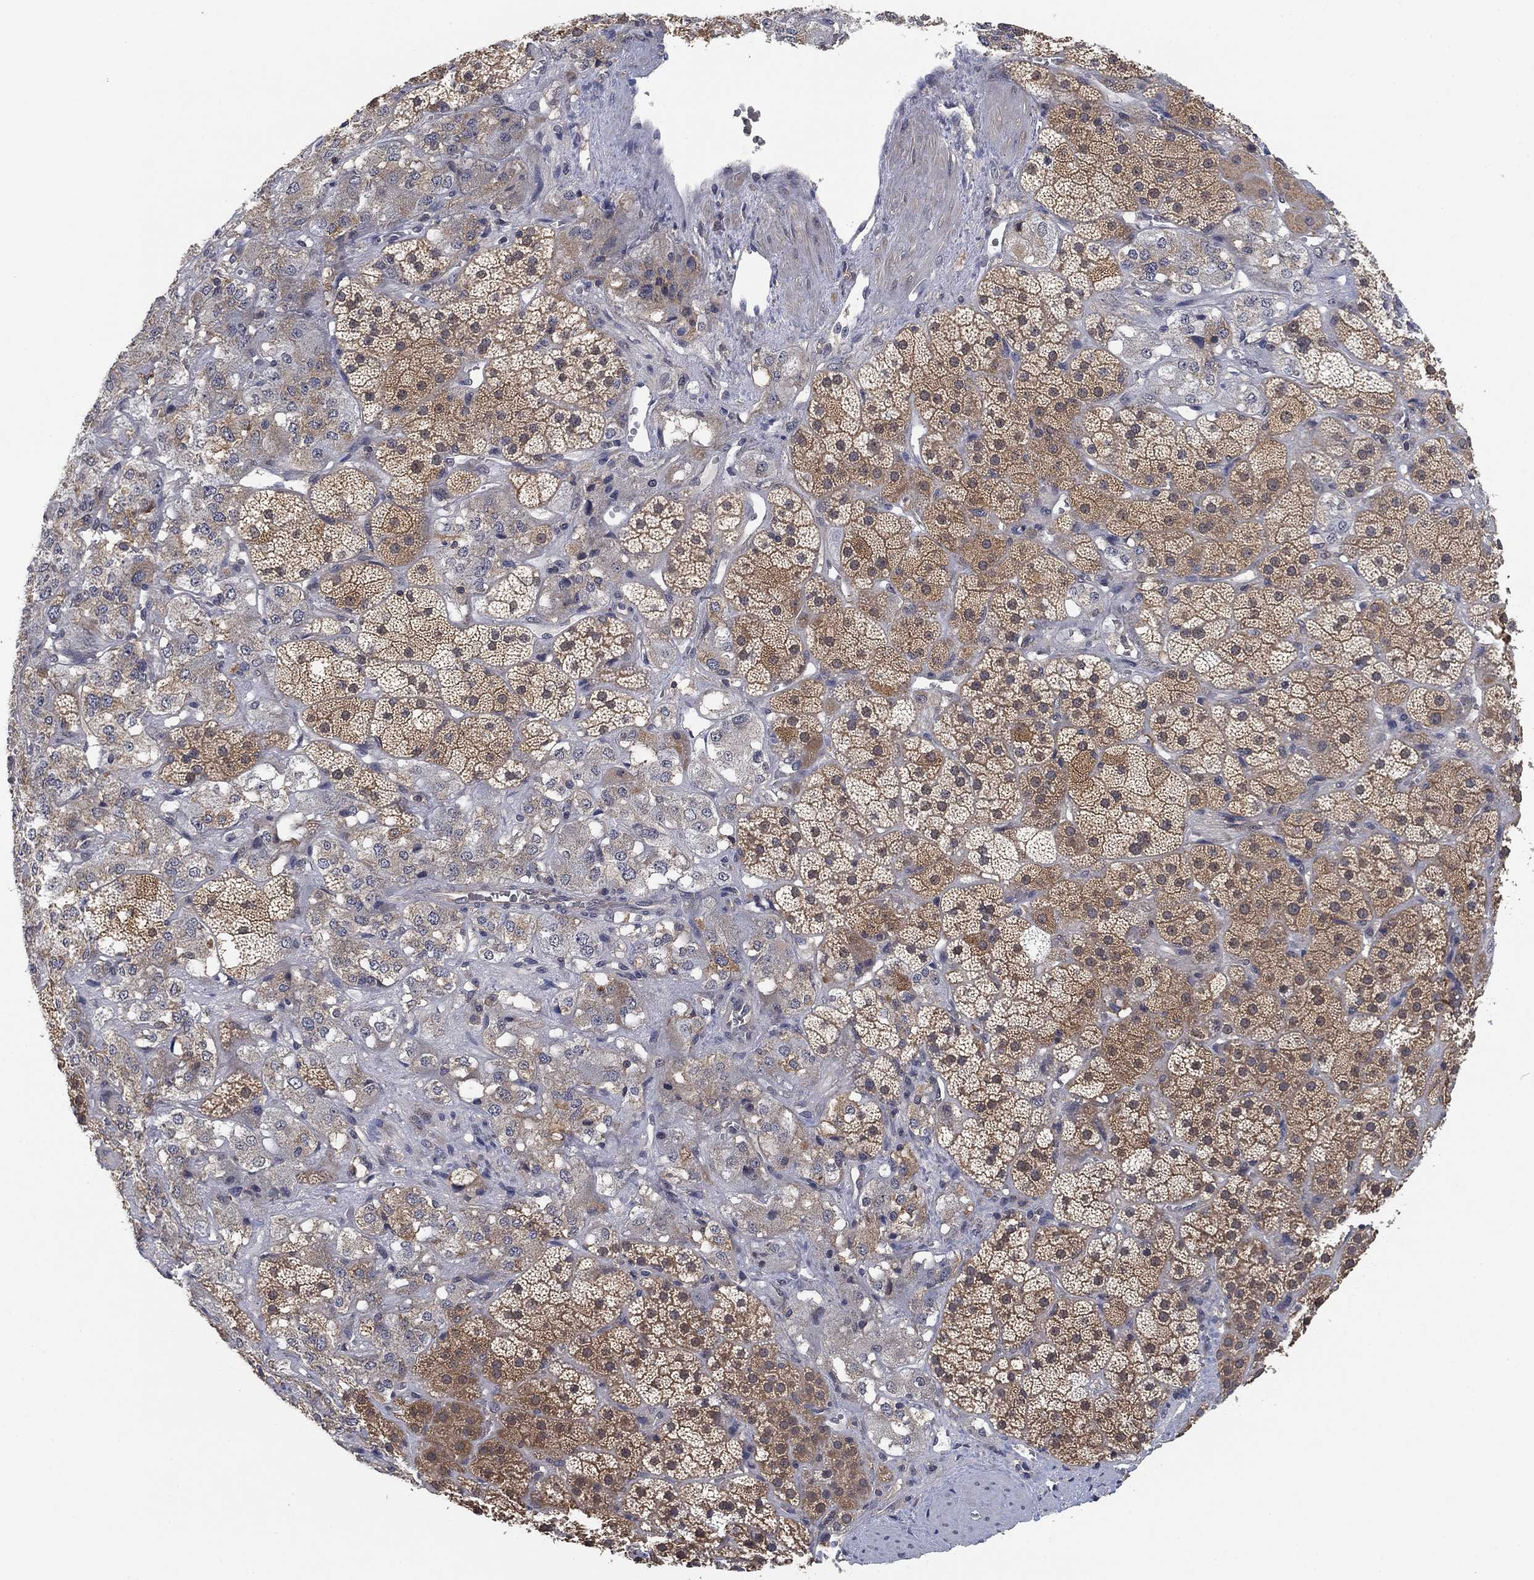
{"staining": {"intensity": "weak", "quantity": "25%-75%", "location": "cytoplasmic/membranous"}, "tissue": "adrenal gland", "cell_type": "Glandular cells", "image_type": "normal", "snomed": [{"axis": "morphology", "description": "Normal tissue, NOS"}, {"axis": "topography", "description": "Adrenal gland"}], "caption": "Glandular cells show low levels of weak cytoplasmic/membranous staining in approximately 25%-75% of cells in benign human adrenal gland.", "gene": "CCDC43", "patient": {"sex": "male", "age": 57}}